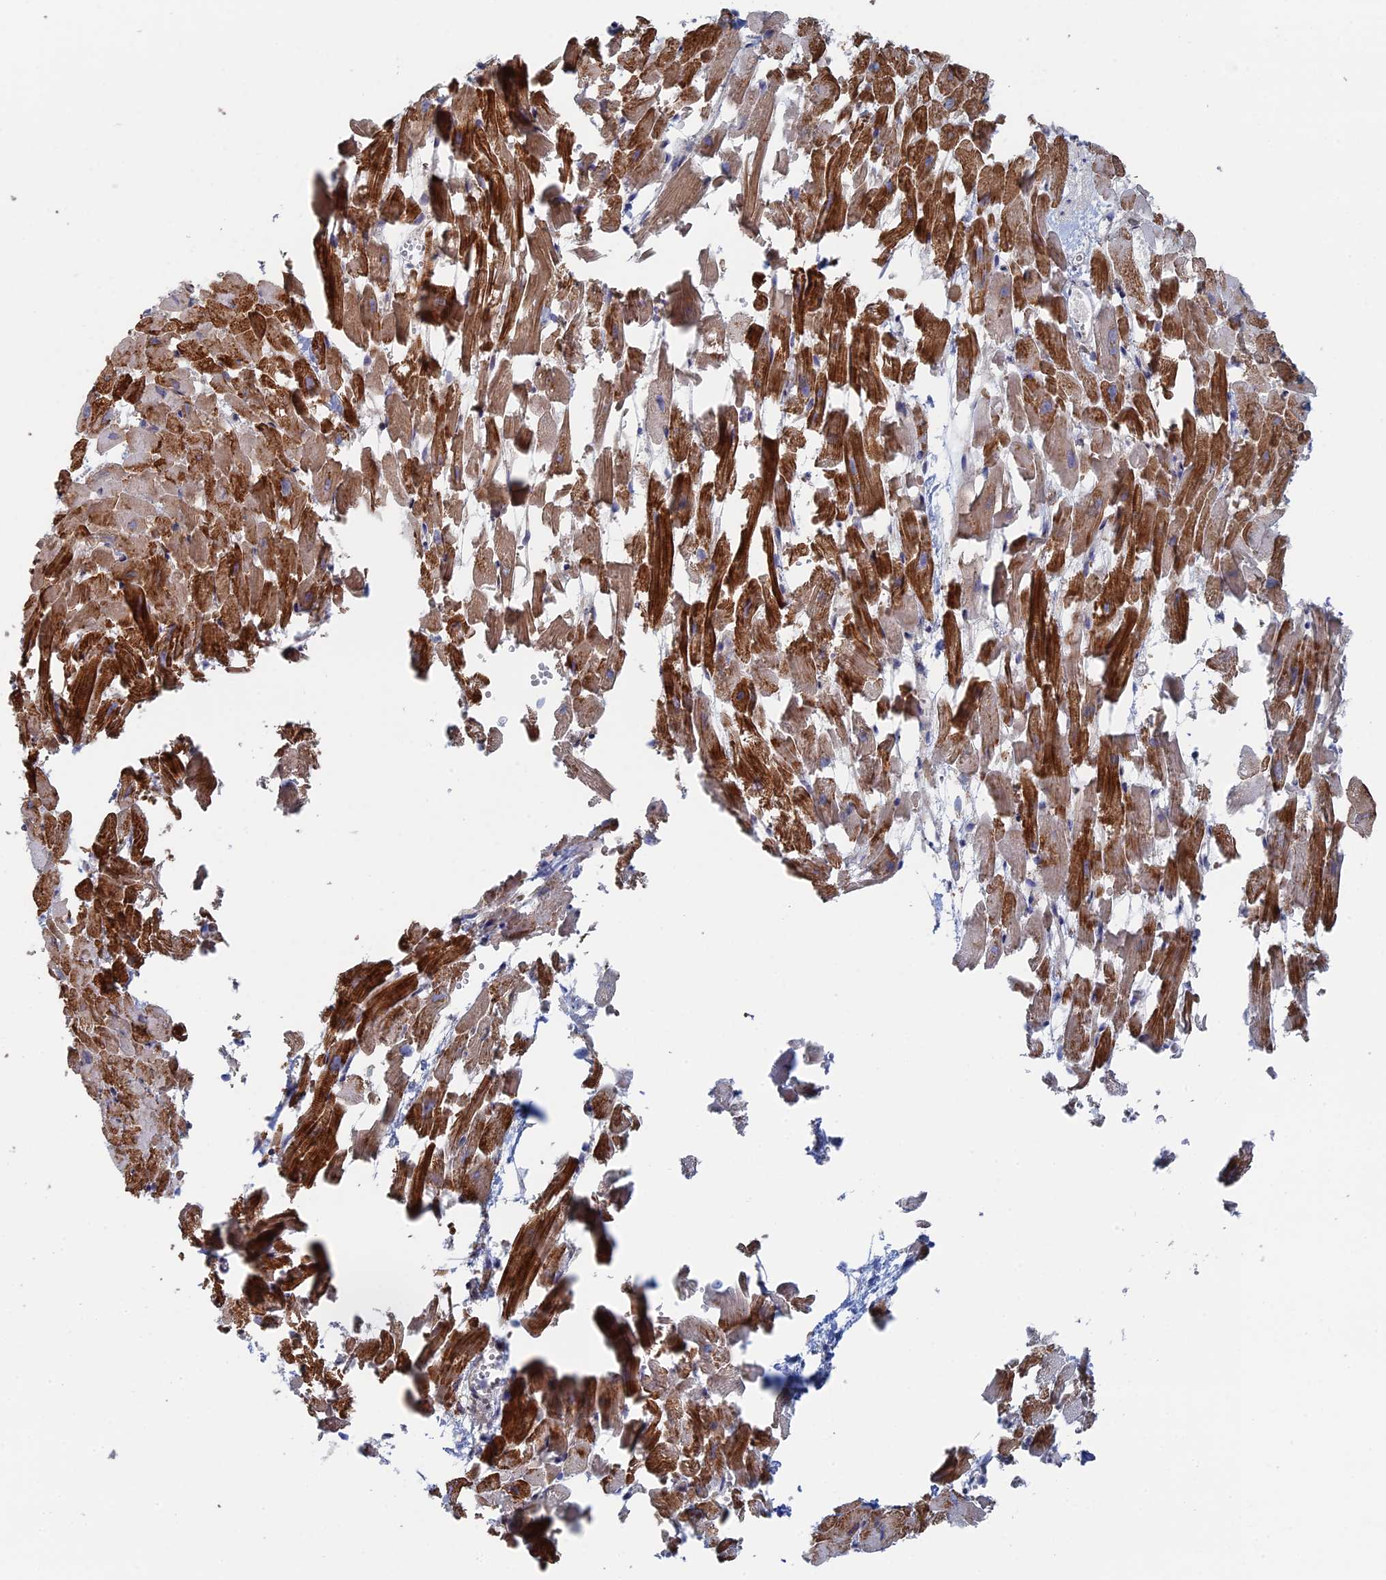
{"staining": {"intensity": "strong", "quantity": "25%-75%", "location": "cytoplasmic/membranous"}, "tissue": "heart muscle", "cell_type": "Cardiomyocytes", "image_type": "normal", "snomed": [{"axis": "morphology", "description": "Normal tissue, NOS"}, {"axis": "topography", "description": "Heart"}], "caption": "Unremarkable heart muscle exhibits strong cytoplasmic/membranous staining in approximately 25%-75% of cardiomyocytes, visualized by immunohistochemistry.", "gene": "BPIFB6", "patient": {"sex": "female", "age": 64}}